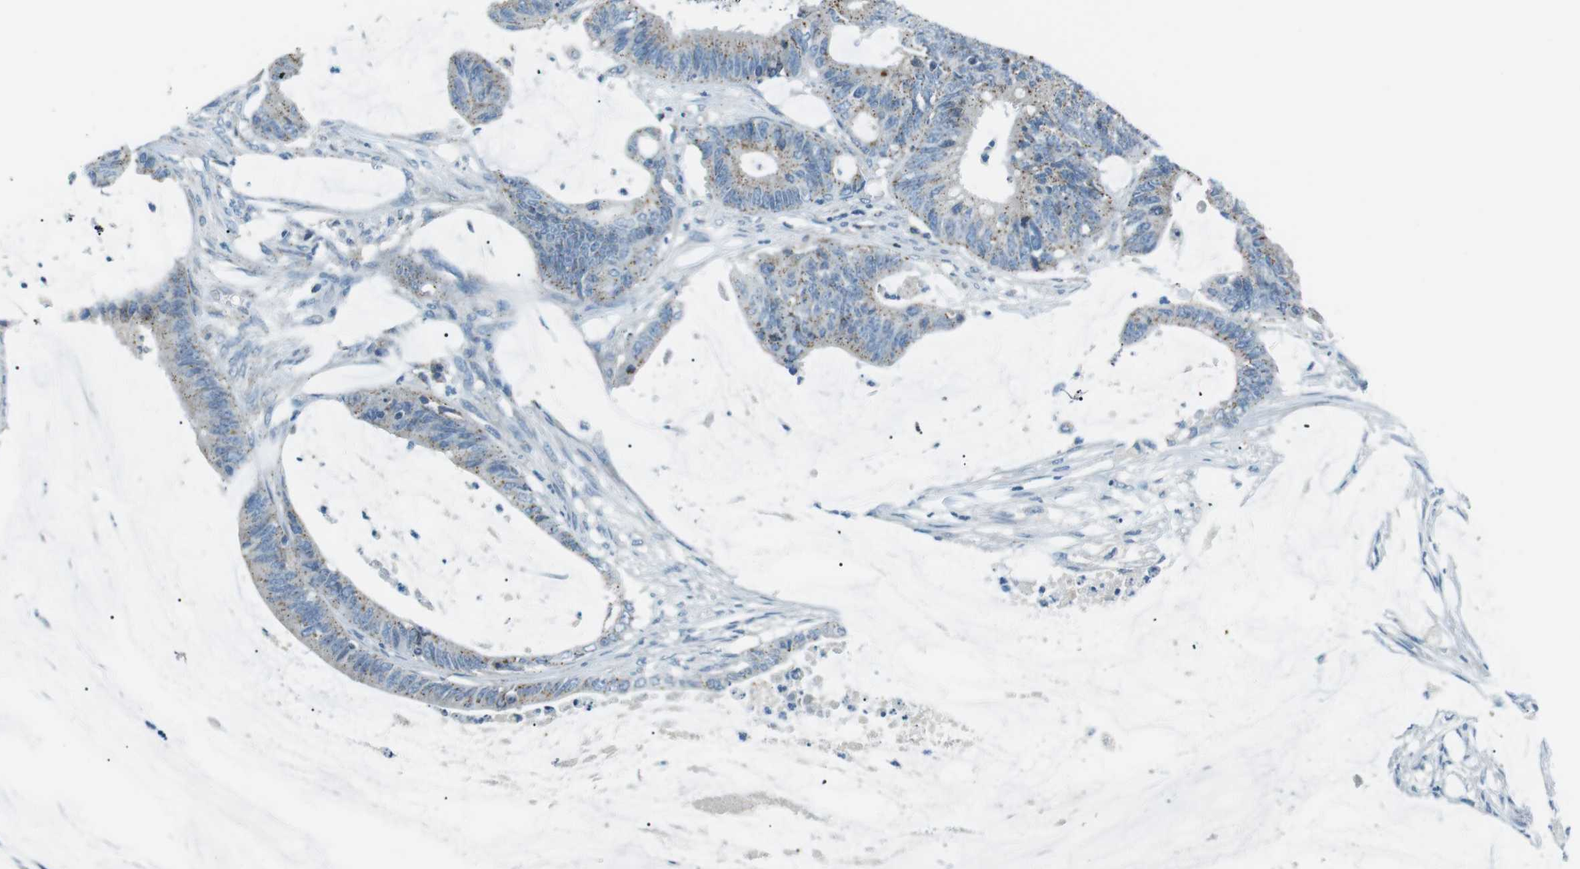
{"staining": {"intensity": "weak", "quantity": ">75%", "location": "cytoplasmic/membranous"}, "tissue": "colorectal cancer", "cell_type": "Tumor cells", "image_type": "cancer", "snomed": [{"axis": "morphology", "description": "Adenocarcinoma, NOS"}, {"axis": "topography", "description": "Rectum"}], "caption": "A brown stain labels weak cytoplasmic/membranous positivity of a protein in colorectal cancer (adenocarcinoma) tumor cells. (DAB (3,3'-diaminobenzidine) IHC with brightfield microscopy, high magnification).", "gene": "FAM3B", "patient": {"sex": "female", "age": 66}}